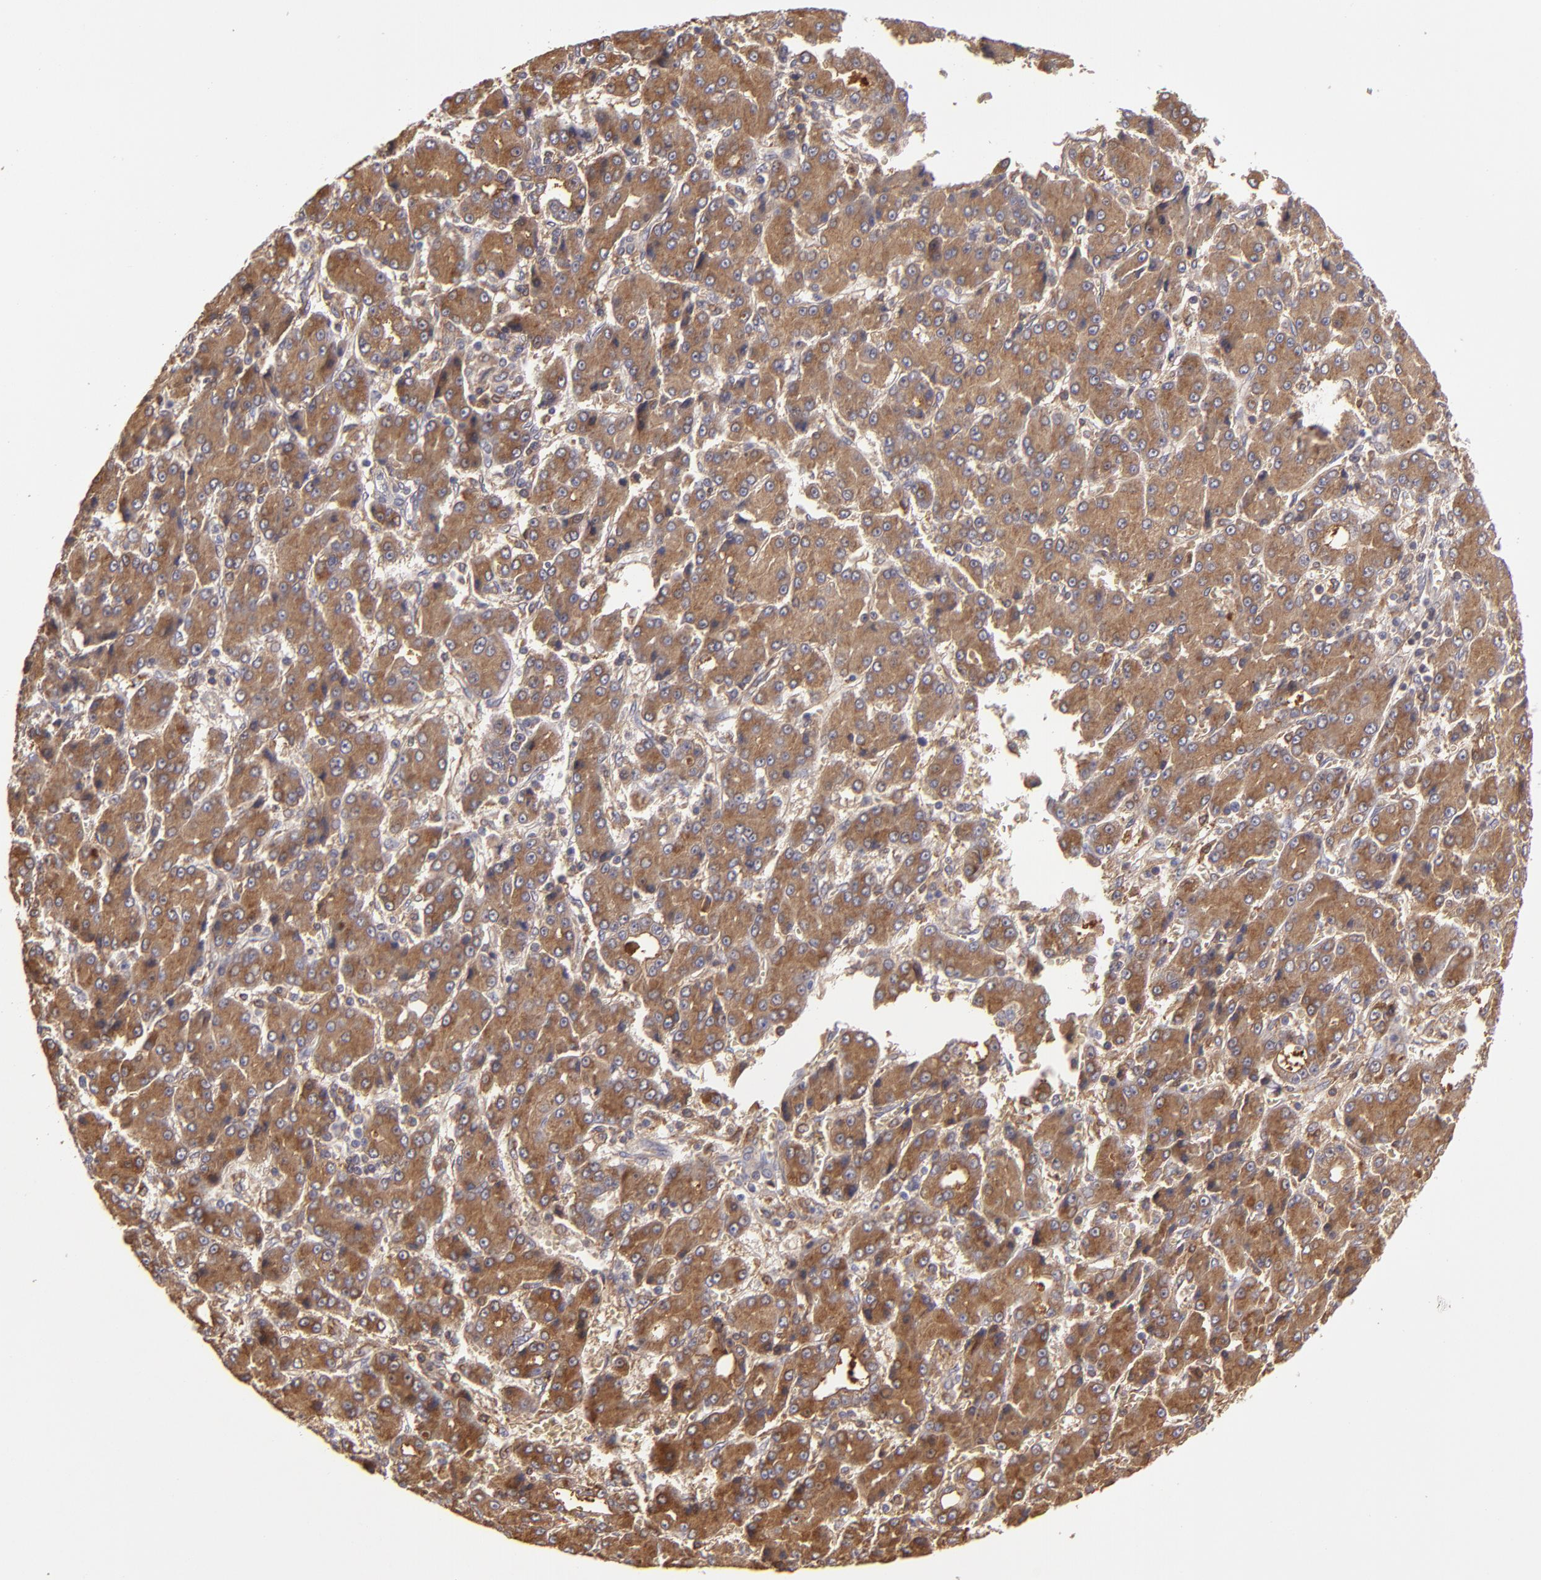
{"staining": {"intensity": "strong", "quantity": ">75%", "location": "cytoplasmic/membranous"}, "tissue": "liver cancer", "cell_type": "Tumor cells", "image_type": "cancer", "snomed": [{"axis": "morphology", "description": "Carcinoma, Hepatocellular, NOS"}, {"axis": "topography", "description": "Liver"}], "caption": "Immunohistochemistry photomicrograph of neoplastic tissue: liver cancer stained using IHC shows high levels of strong protein expression localized specifically in the cytoplasmic/membranous of tumor cells, appearing as a cytoplasmic/membranous brown color.", "gene": "CFB", "patient": {"sex": "male", "age": 69}}